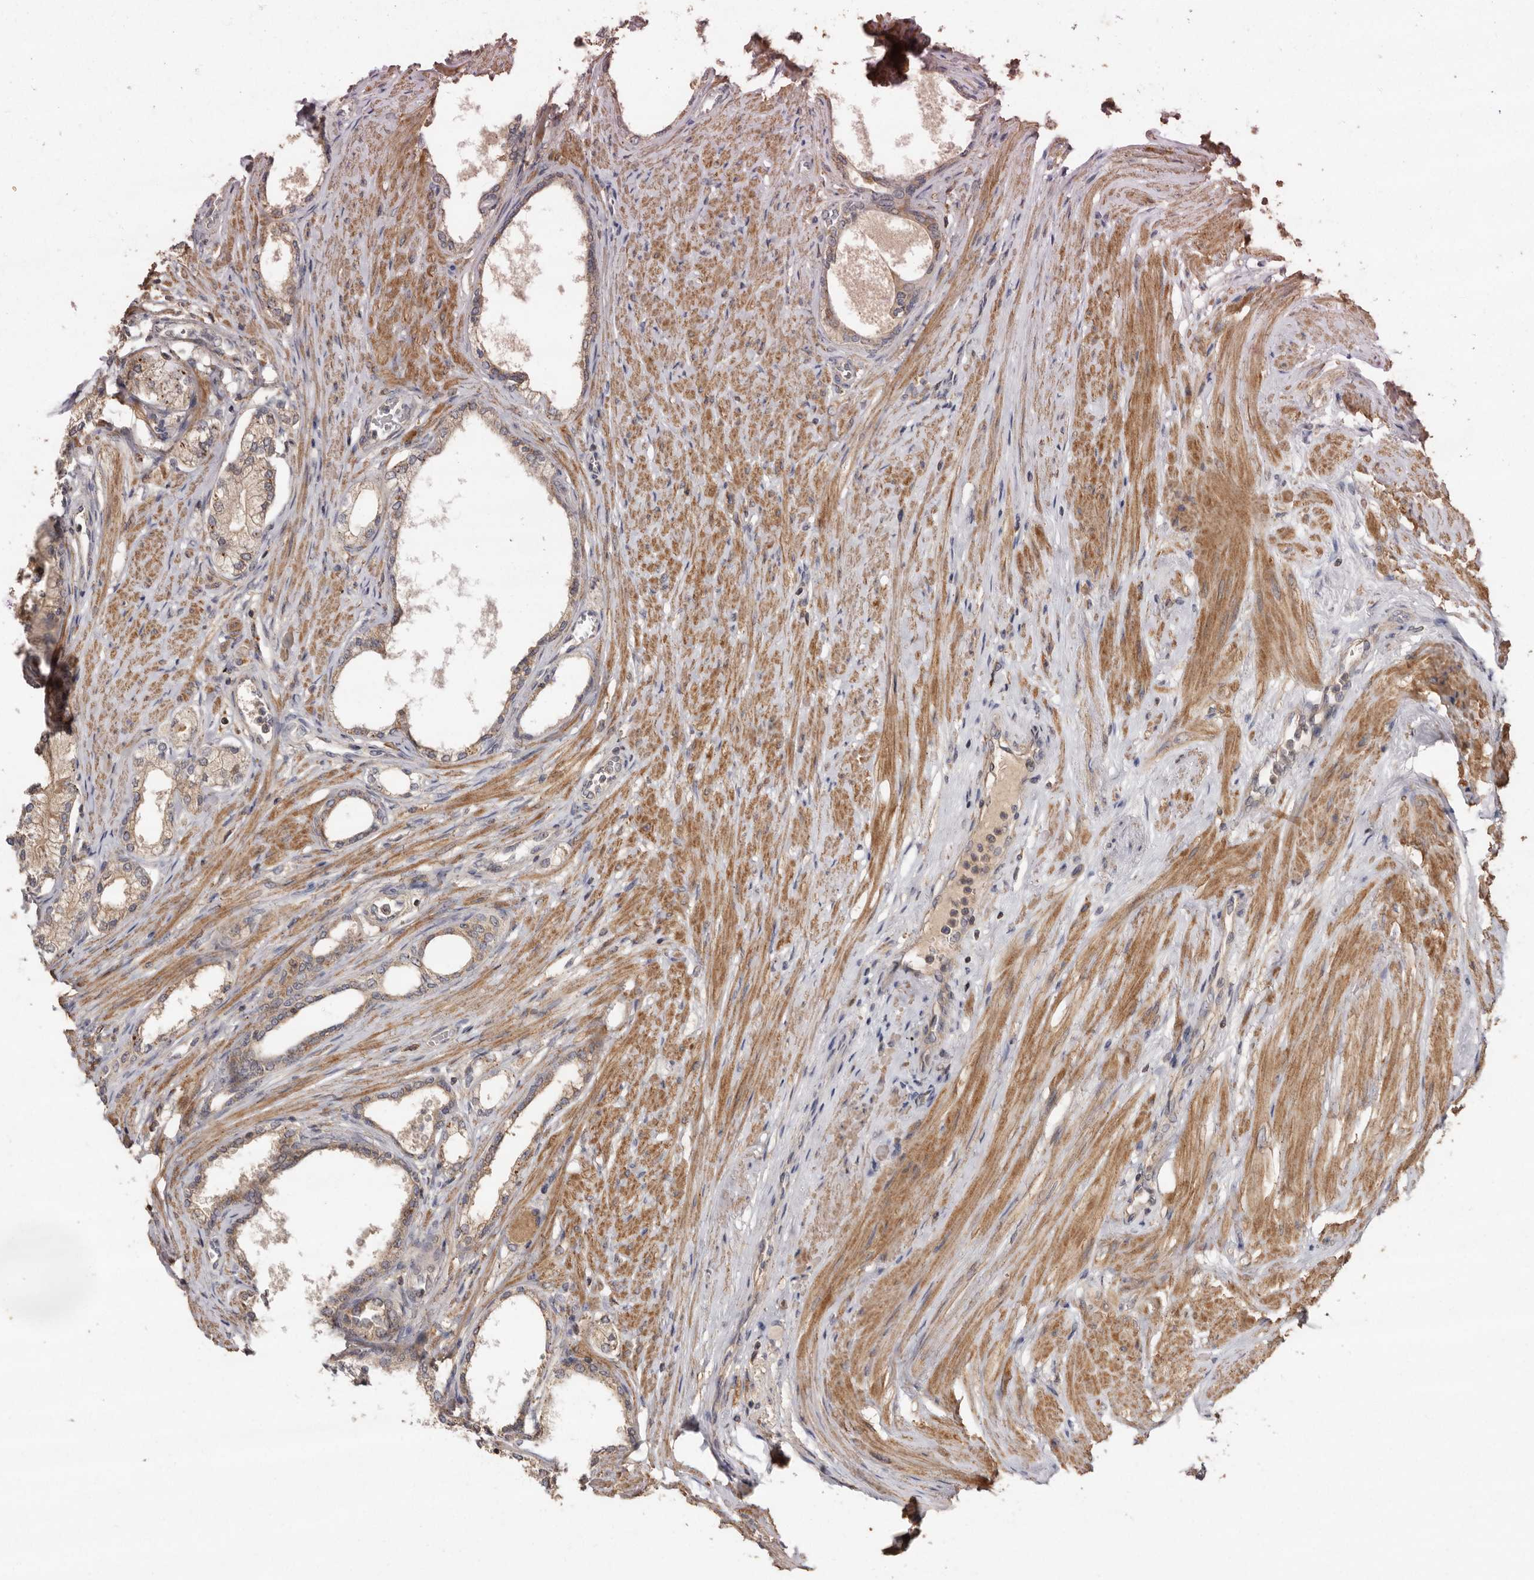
{"staining": {"intensity": "moderate", "quantity": ">75%", "location": "cytoplasmic/membranous"}, "tissue": "prostate", "cell_type": "Glandular cells", "image_type": "normal", "snomed": [{"axis": "morphology", "description": "Normal tissue, NOS"}, {"axis": "morphology", "description": "Urothelial carcinoma, Low grade"}, {"axis": "topography", "description": "Urinary bladder"}, {"axis": "topography", "description": "Prostate"}], "caption": "This is a photomicrograph of IHC staining of normal prostate, which shows moderate staining in the cytoplasmic/membranous of glandular cells.", "gene": "RWDD1", "patient": {"sex": "male", "age": 60}}